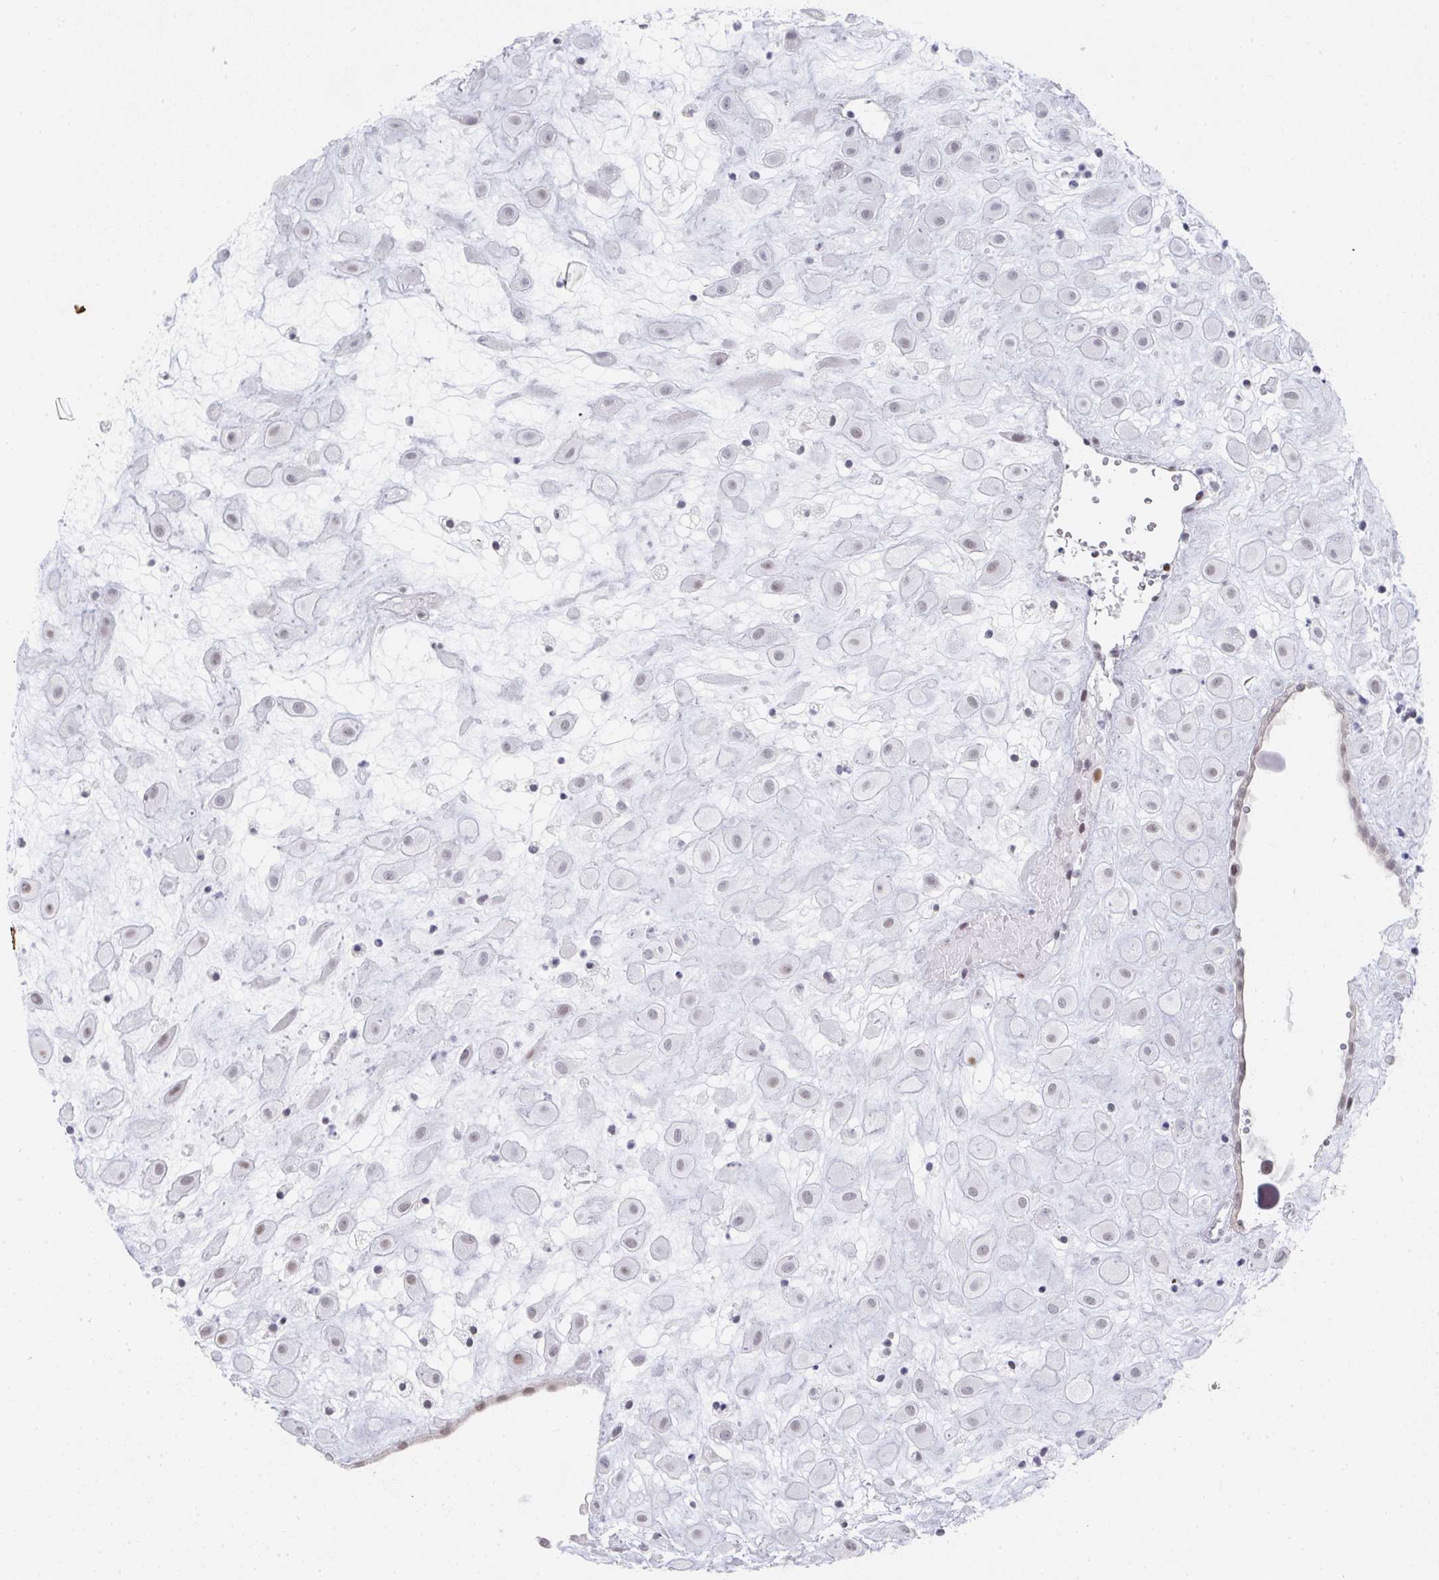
{"staining": {"intensity": "negative", "quantity": "none", "location": "none"}, "tissue": "placenta", "cell_type": "Decidual cells", "image_type": "normal", "snomed": [{"axis": "morphology", "description": "Normal tissue, NOS"}, {"axis": "topography", "description": "Placenta"}], "caption": "IHC image of normal human placenta stained for a protein (brown), which reveals no positivity in decidual cells. (Stains: DAB (3,3'-diaminobenzidine) immunohistochemistry (IHC) with hematoxylin counter stain, Microscopy: brightfield microscopy at high magnification).", "gene": "POU2AF2", "patient": {"sex": "female", "age": 24}}